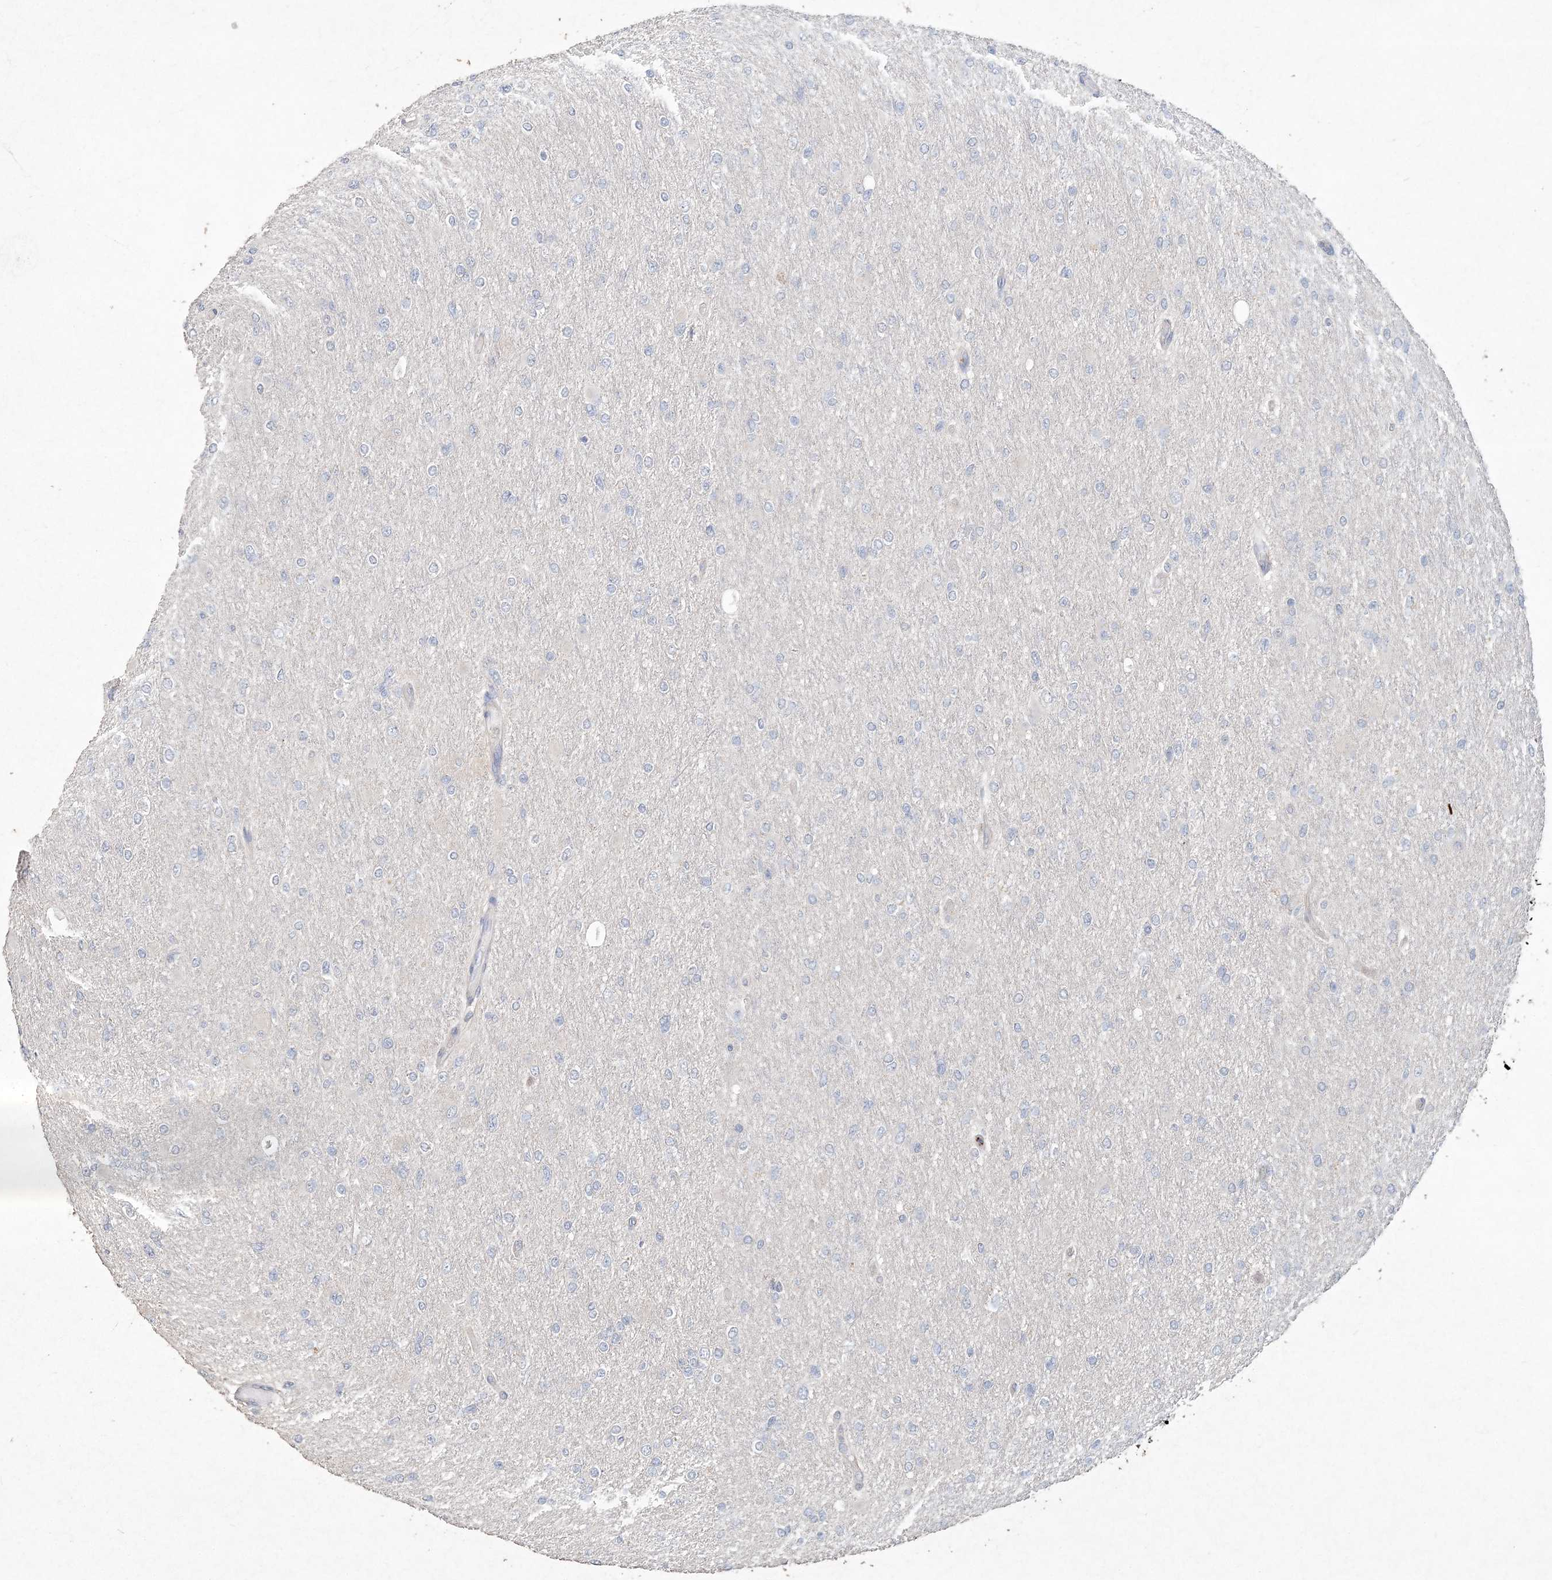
{"staining": {"intensity": "negative", "quantity": "none", "location": "none"}, "tissue": "glioma", "cell_type": "Tumor cells", "image_type": "cancer", "snomed": [{"axis": "morphology", "description": "Glioma, malignant, High grade"}, {"axis": "topography", "description": "Cerebral cortex"}], "caption": "DAB immunohistochemical staining of malignant glioma (high-grade) displays no significant expression in tumor cells. Nuclei are stained in blue.", "gene": "DNAH5", "patient": {"sex": "female", "age": 36}}